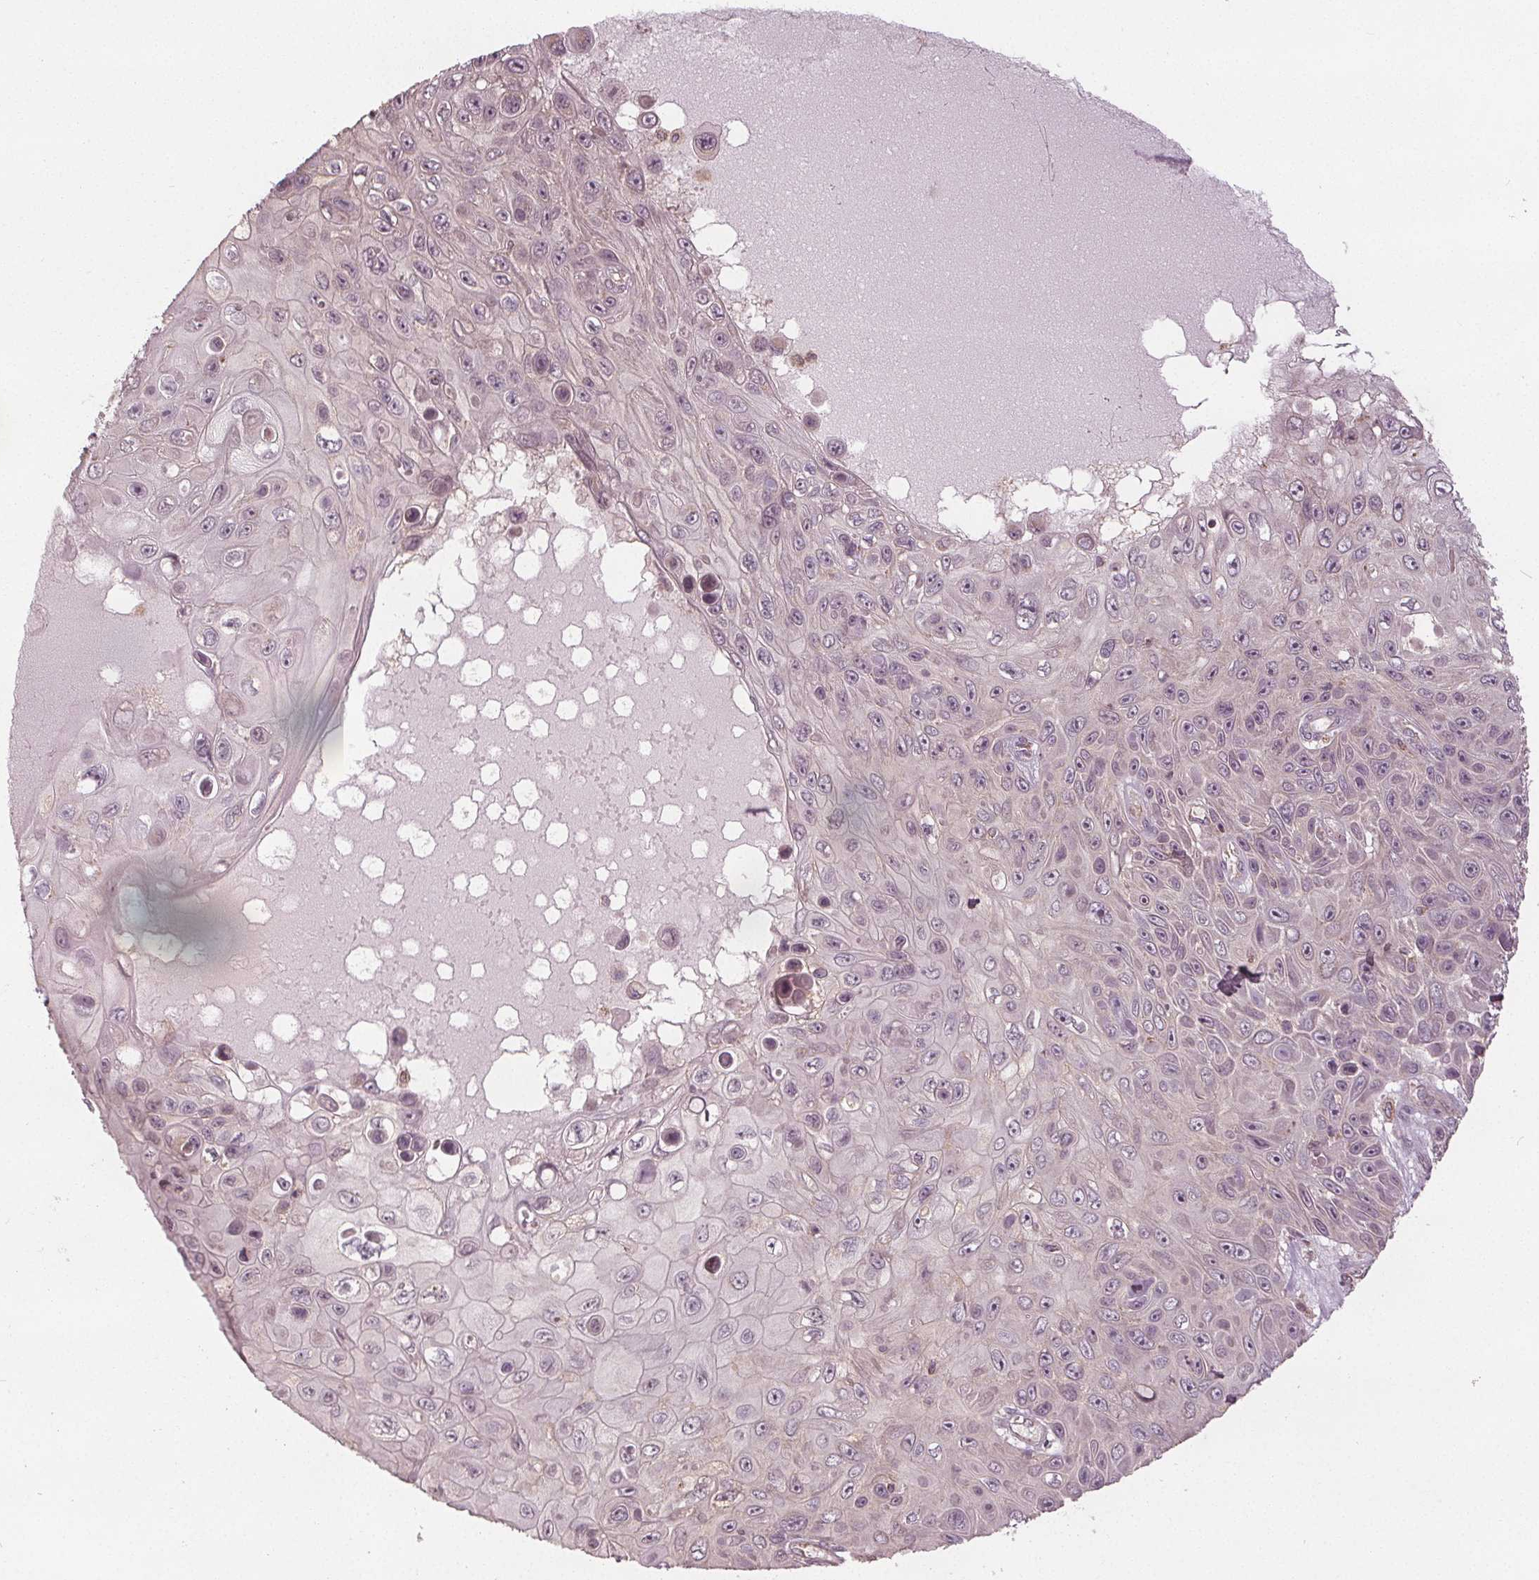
{"staining": {"intensity": "negative", "quantity": "none", "location": "none"}, "tissue": "skin cancer", "cell_type": "Tumor cells", "image_type": "cancer", "snomed": [{"axis": "morphology", "description": "Squamous cell carcinoma, NOS"}, {"axis": "topography", "description": "Skin"}], "caption": "An immunohistochemistry image of skin cancer is shown. There is no staining in tumor cells of skin cancer. Brightfield microscopy of immunohistochemistry stained with DAB (3,3'-diaminobenzidine) (brown) and hematoxylin (blue), captured at high magnification.", "gene": "GNB2", "patient": {"sex": "male", "age": 82}}